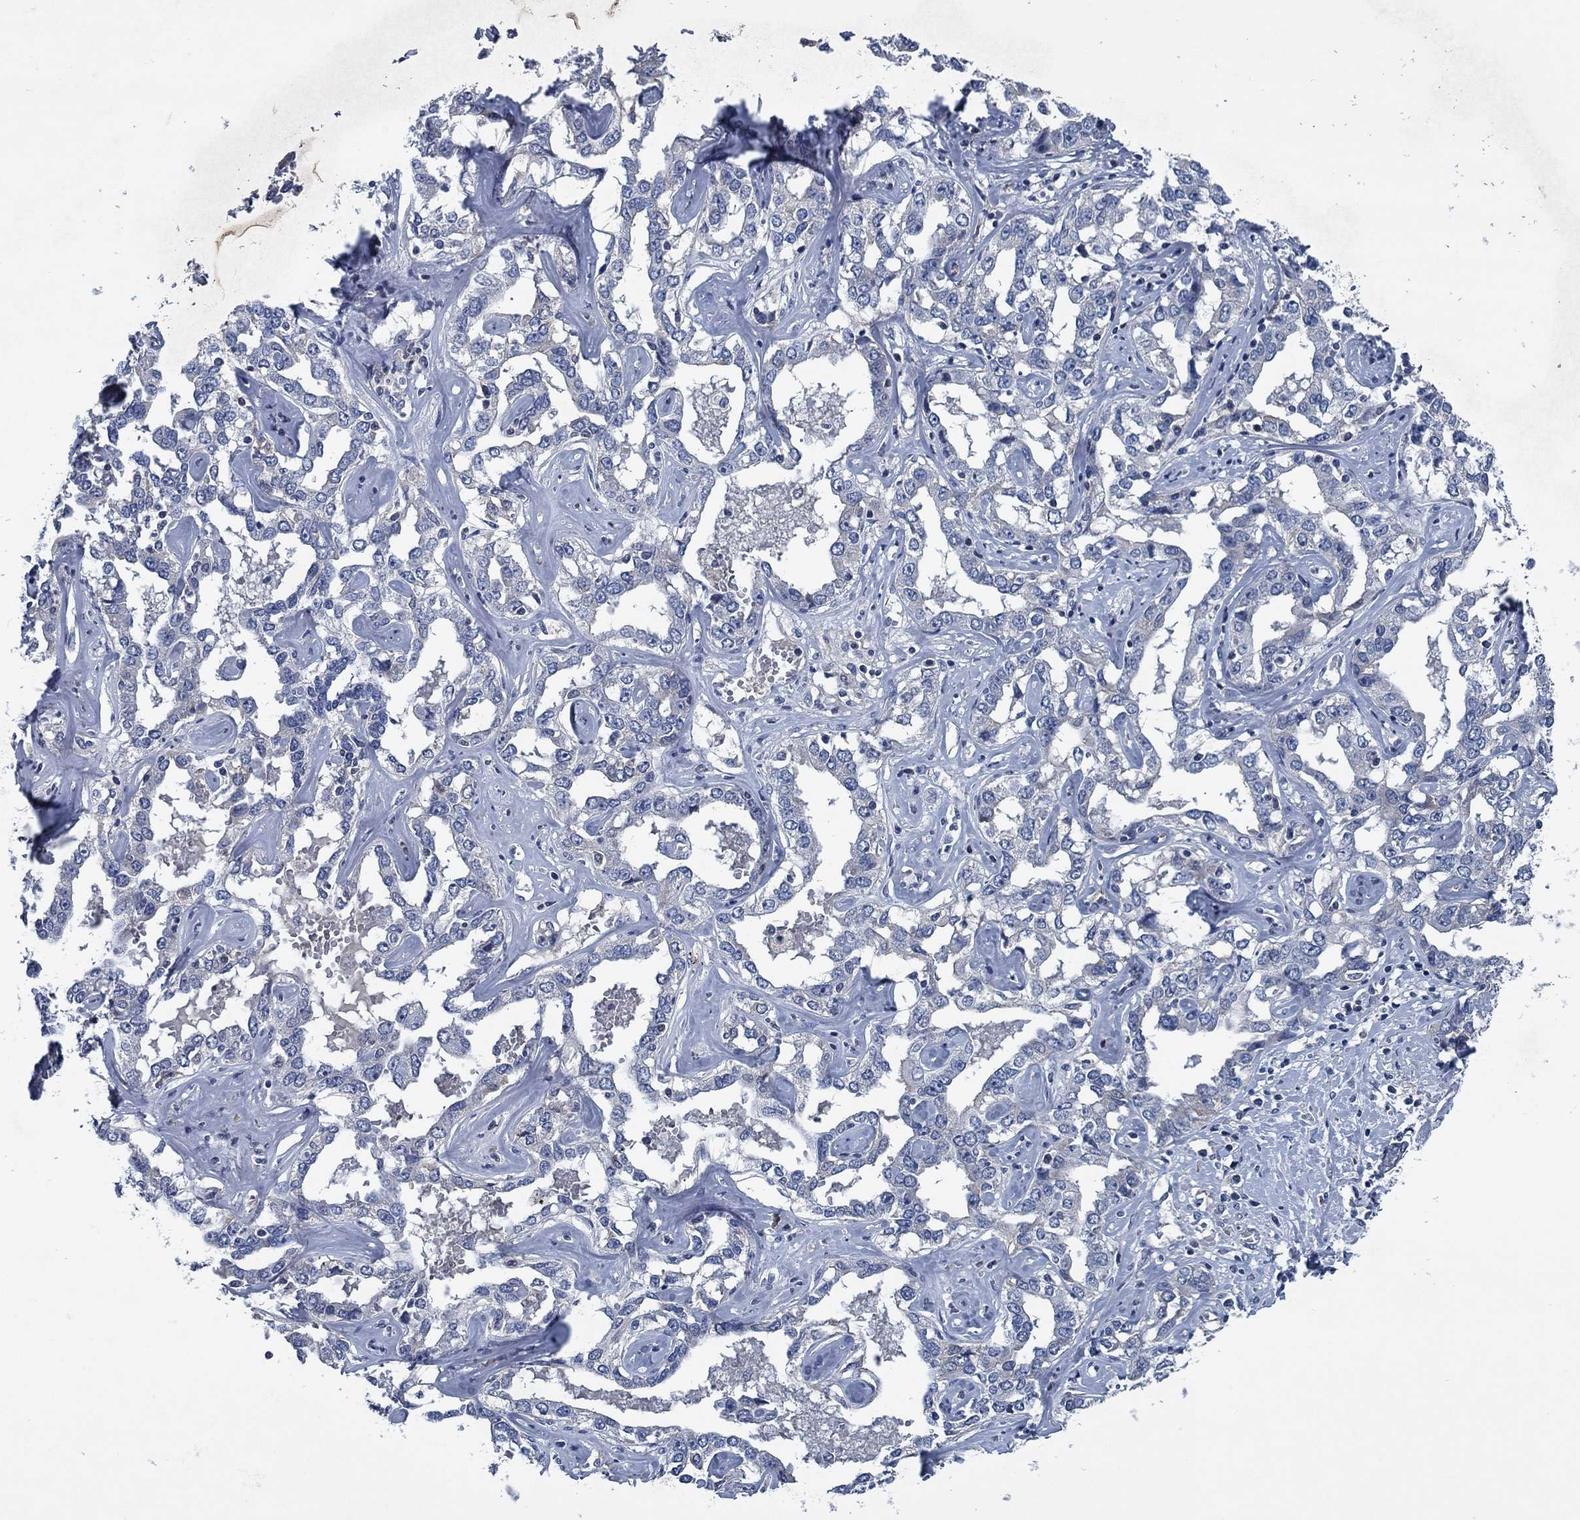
{"staining": {"intensity": "negative", "quantity": "none", "location": "none"}, "tissue": "liver cancer", "cell_type": "Tumor cells", "image_type": "cancer", "snomed": [{"axis": "morphology", "description": "Cholangiocarcinoma"}, {"axis": "topography", "description": "Liver"}], "caption": "Immunohistochemistry of human liver cholangiocarcinoma reveals no positivity in tumor cells.", "gene": "PNMA8A", "patient": {"sex": "male", "age": 59}}